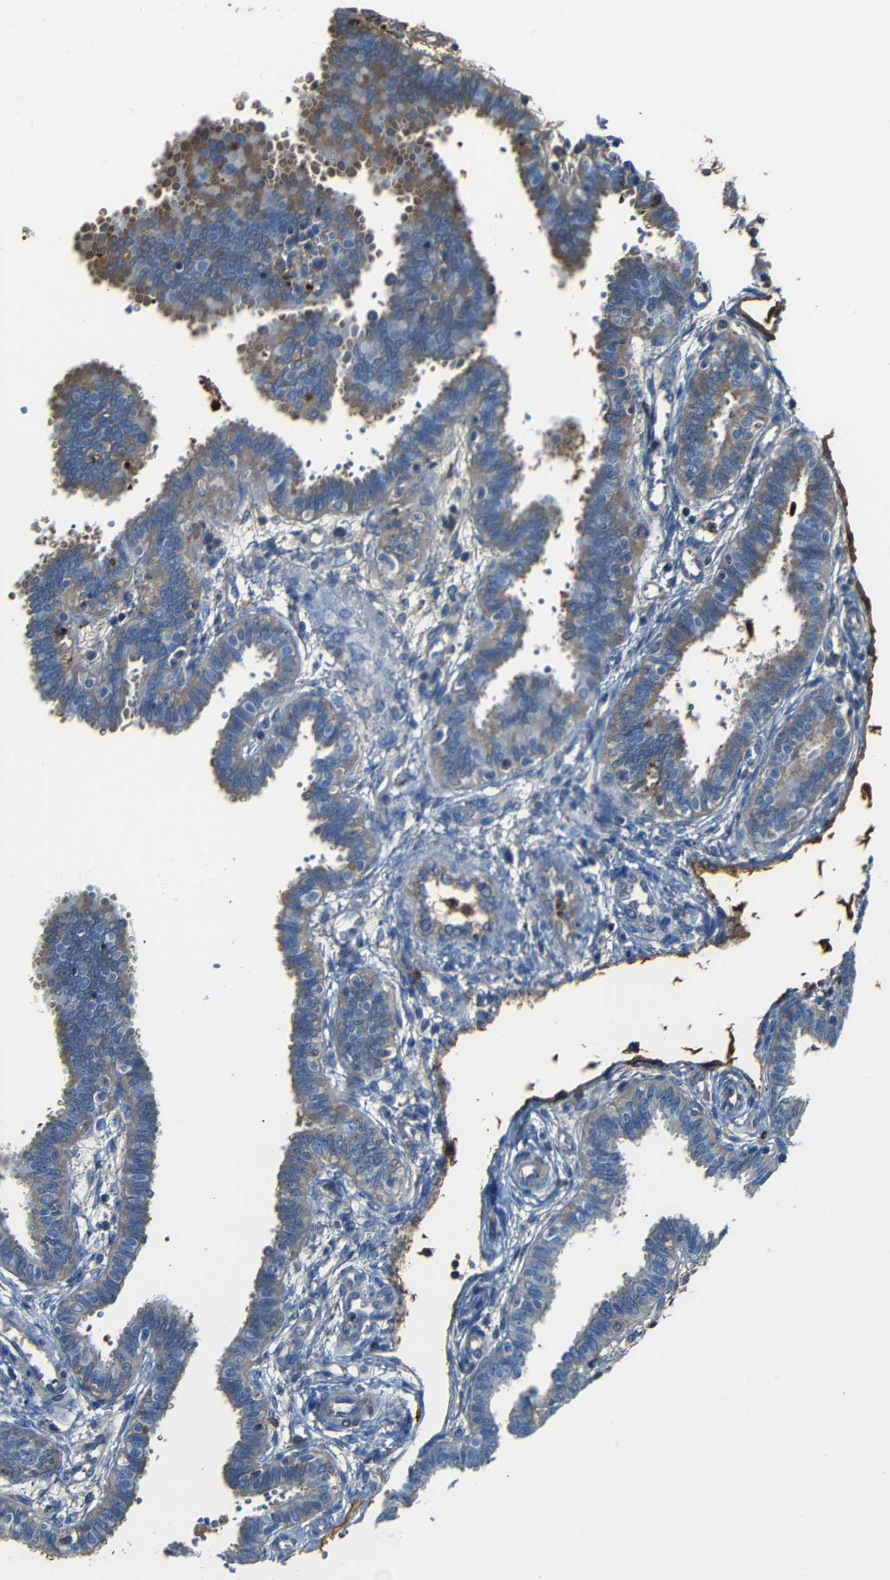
{"staining": {"intensity": "moderate", "quantity": "25%-75%", "location": "cytoplasmic/membranous"}, "tissue": "fallopian tube", "cell_type": "Glandular cells", "image_type": "normal", "snomed": [{"axis": "morphology", "description": "Normal tissue, NOS"}, {"axis": "topography", "description": "Fallopian tube"}], "caption": "The micrograph reveals a brown stain indicating the presence of a protein in the cytoplasmic/membranous of glandular cells in fallopian tube.", "gene": "SERPINA1", "patient": {"sex": "female", "age": 32}}